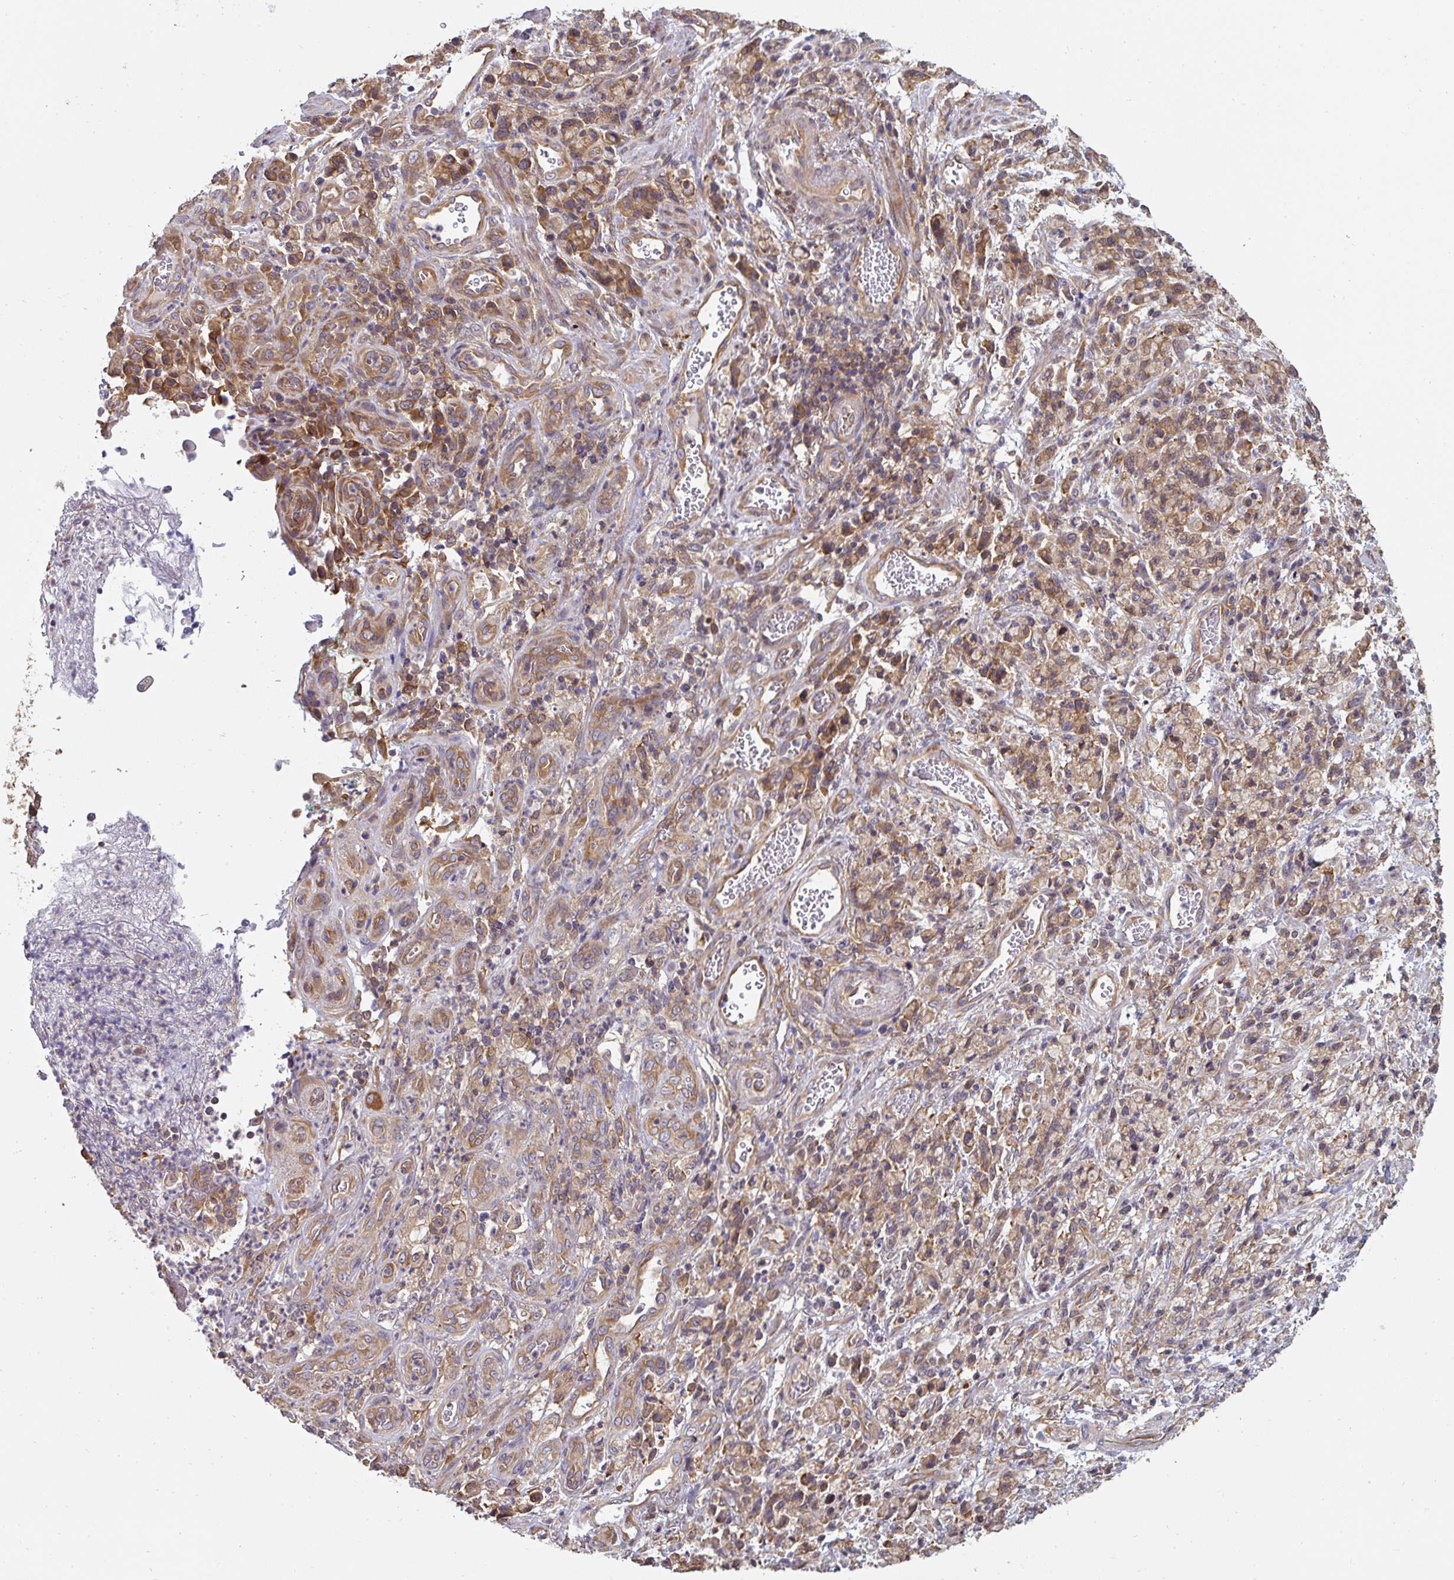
{"staining": {"intensity": "moderate", "quantity": ">75%", "location": "cytoplasmic/membranous"}, "tissue": "stomach cancer", "cell_type": "Tumor cells", "image_type": "cancer", "snomed": [{"axis": "morphology", "description": "Adenocarcinoma, NOS"}, {"axis": "topography", "description": "Stomach"}], "caption": "IHC of human stomach cancer shows medium levels of moderate cytoplasmic/membranous positivity in about >75% of tumor cells. (Stains: DAB in brown, nuclei in blue, Microscopy: brightfield microscopy at high magnification).", "gene": "ST13", "patient": {"sex": "male", "age": 77}}